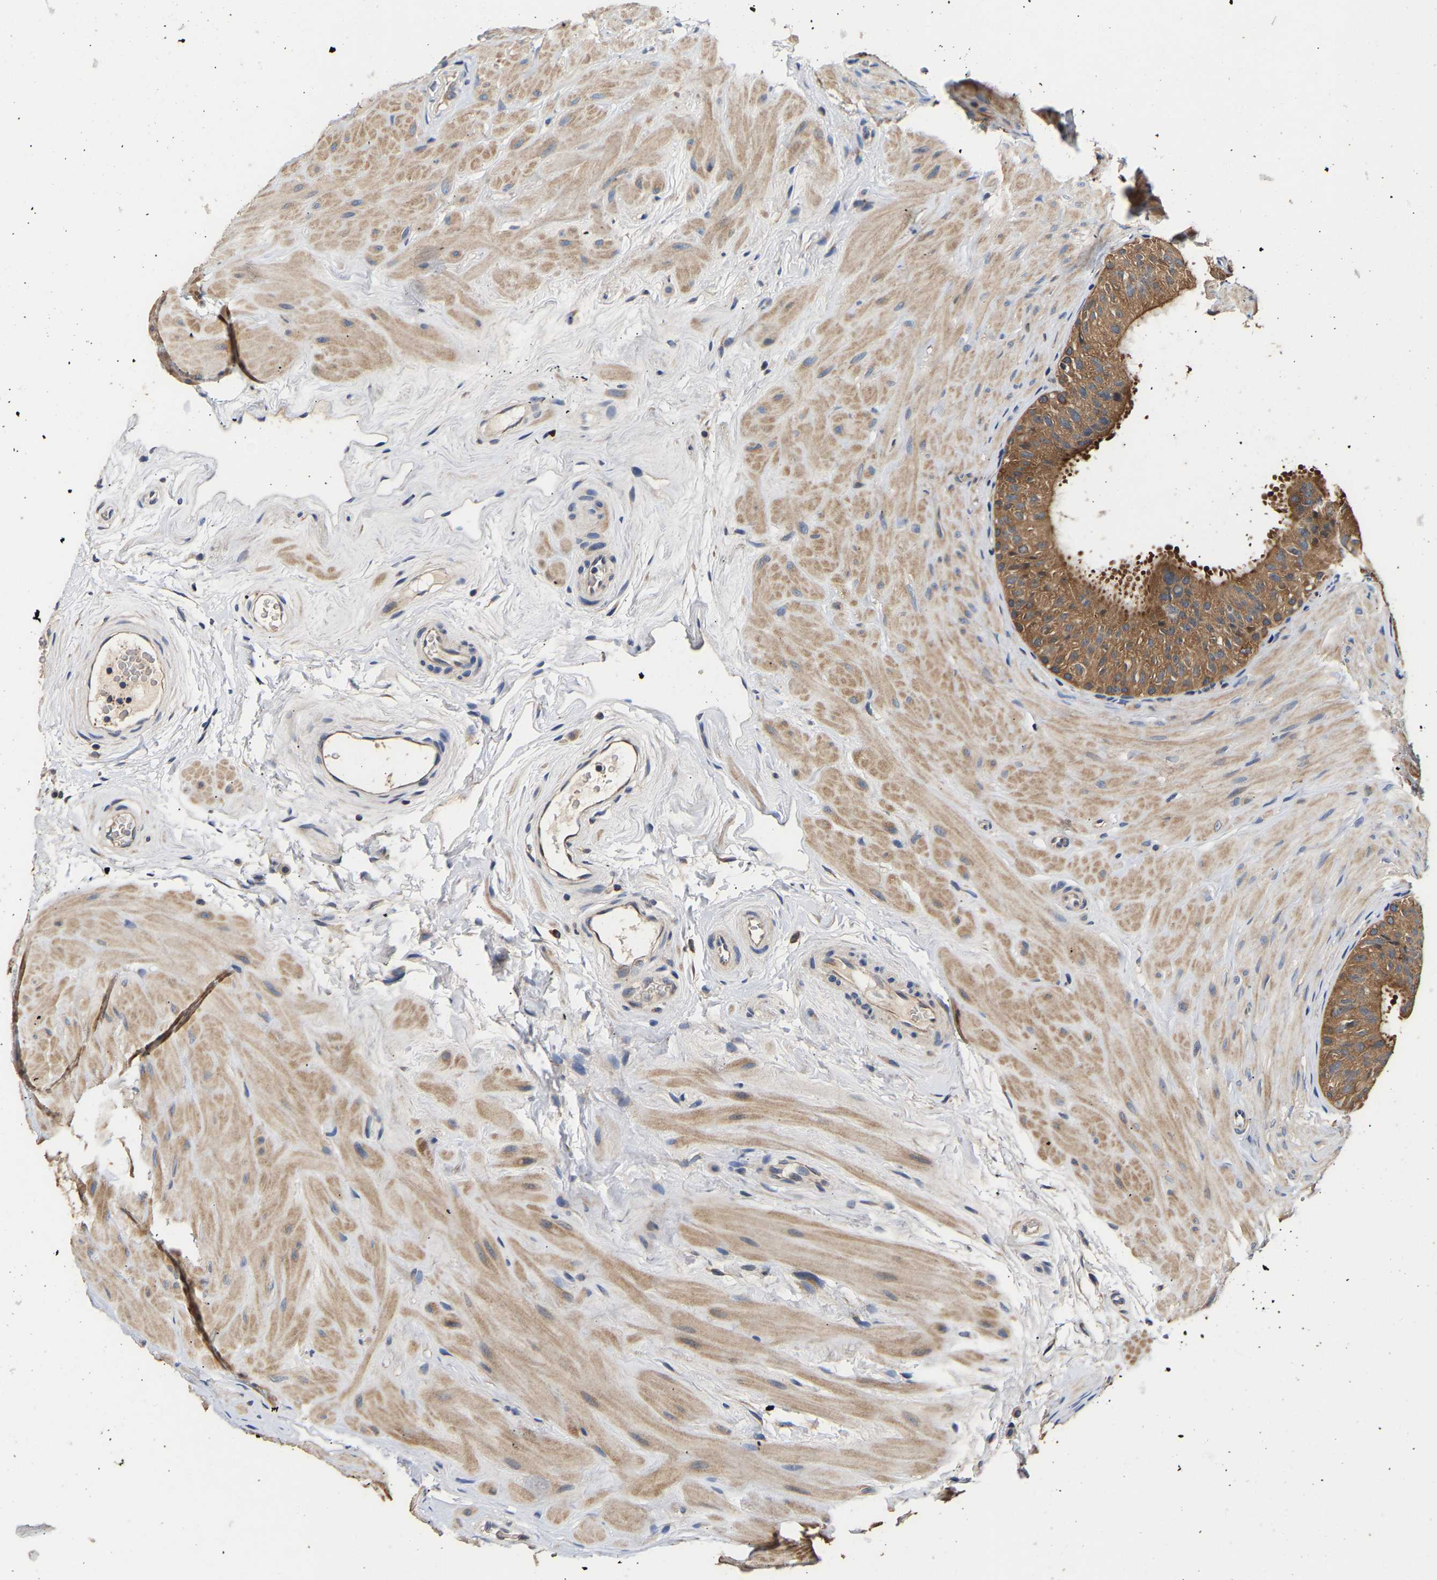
{"staining": {"intensity": "moderate", "quantity": ">75%", "location": "cytoplasmic/membranous"}, "tissue": "epididymis", "cell_type": "Glandular cells", "image_type": "normal", "snomed": [{"axis": "morphology", "description": "Normal tissue, NOS"}, {"axis": "topography", "description": "Epididymis"}], "caption": "A histopathology image showing moderate cytoplasmic/membranous expression in about >75% of glandular cells in unremarkable epididymis, as visualized by brown immunohistochemical staining.", "gene": "LRBA", "patient": {"sex": "male", "age": 34}}